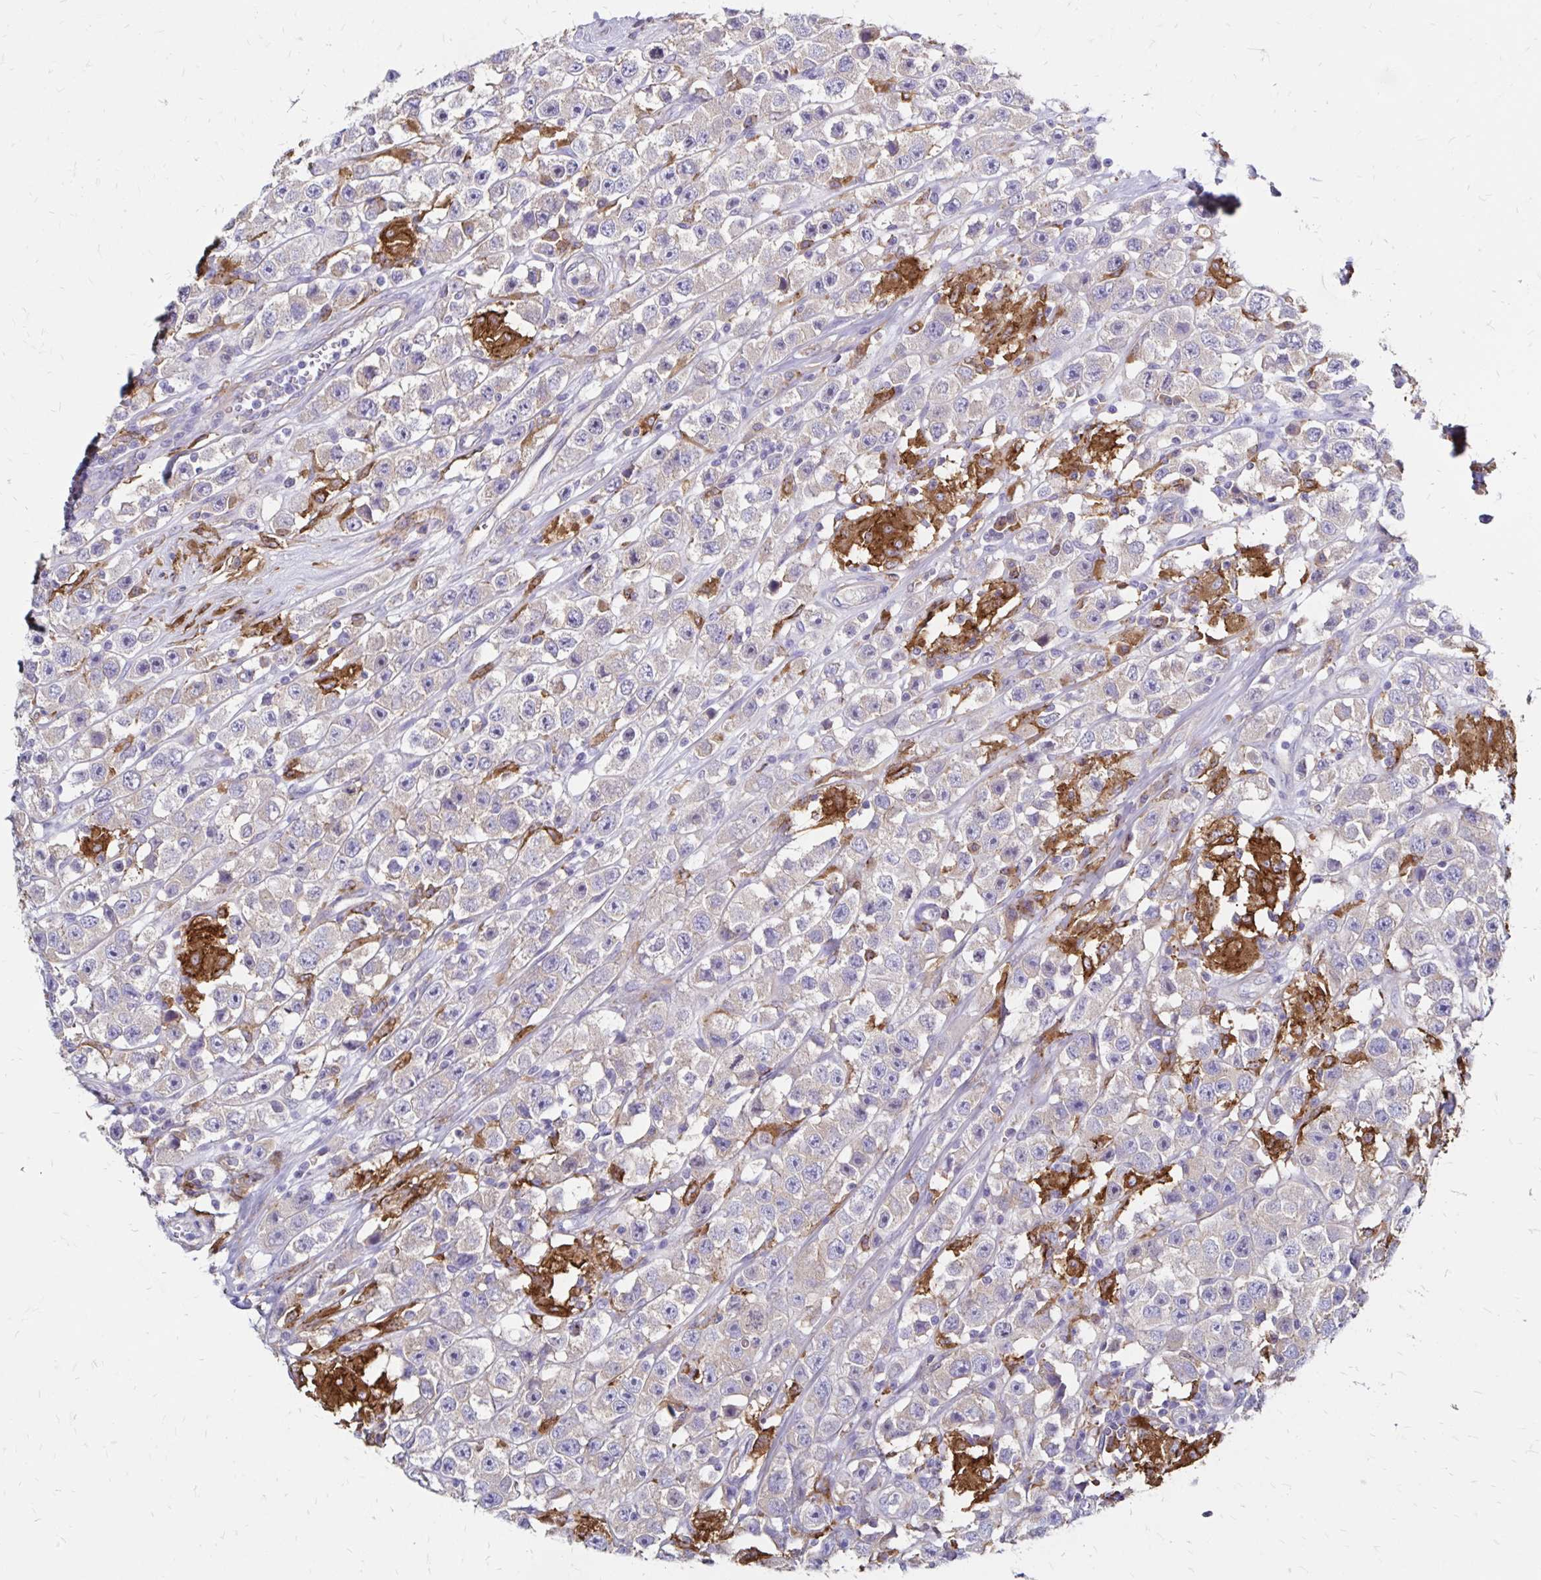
{"staining": {"intensity": "weak", "quantity": "<25%", "location": "cytoplasmic/membranous"}, "tissue": "testis cancer", "cell_type": "Tumor cells", "image_type": "cancer", "snomed": [{"axis": "morphology", "description": "Seminoma, NOS"}, {"axis": "topography", "description": "Testis"}], "caption": "There is no significant positivity in tumor cells of testis cancer (seminoma).", "gene": "TNS3", "patient": {"sex": "male", "age": 45}}